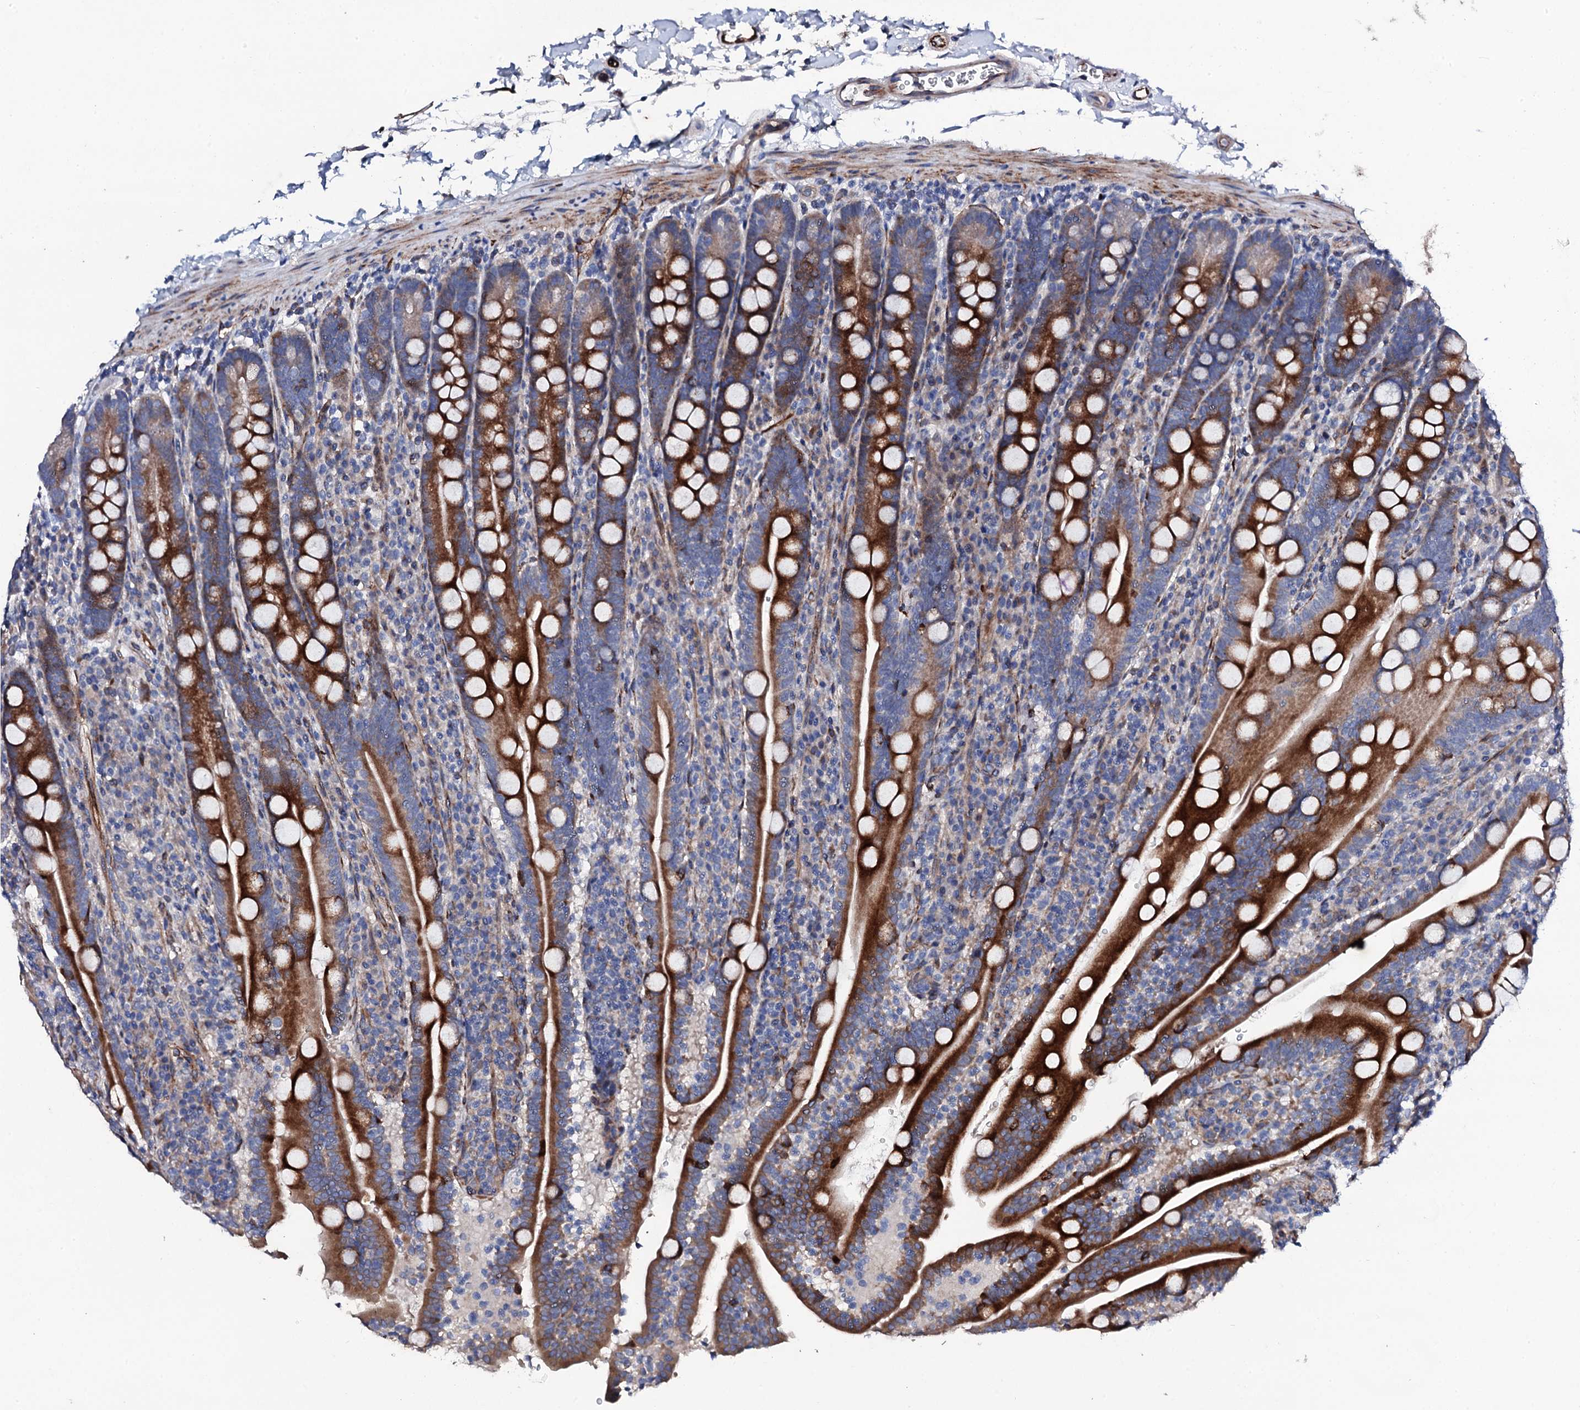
{"staining": {"intensity": "strong", "quantity": ">75%", "location": "cytoplasmic/membranous"}, "tissue": "duodenum", "cell_type": "Glandular cells", "image_type": "normal", "snomed": [{"axis": "morphology", "description": "Normal tissue, NOS"}, {"axis": "topography", "description": "Duodenum"}], "caption": "This photomicrograph demonstrates unremarkable duodenum stained with IHC to label a protein in brown. The cytoplasmic/membranous of glandular cells show strong positivity for the protein. Nuclei are counter-stained blue.", "gene": "DBX1", "patient": {"sex": "male", "age": 35}}